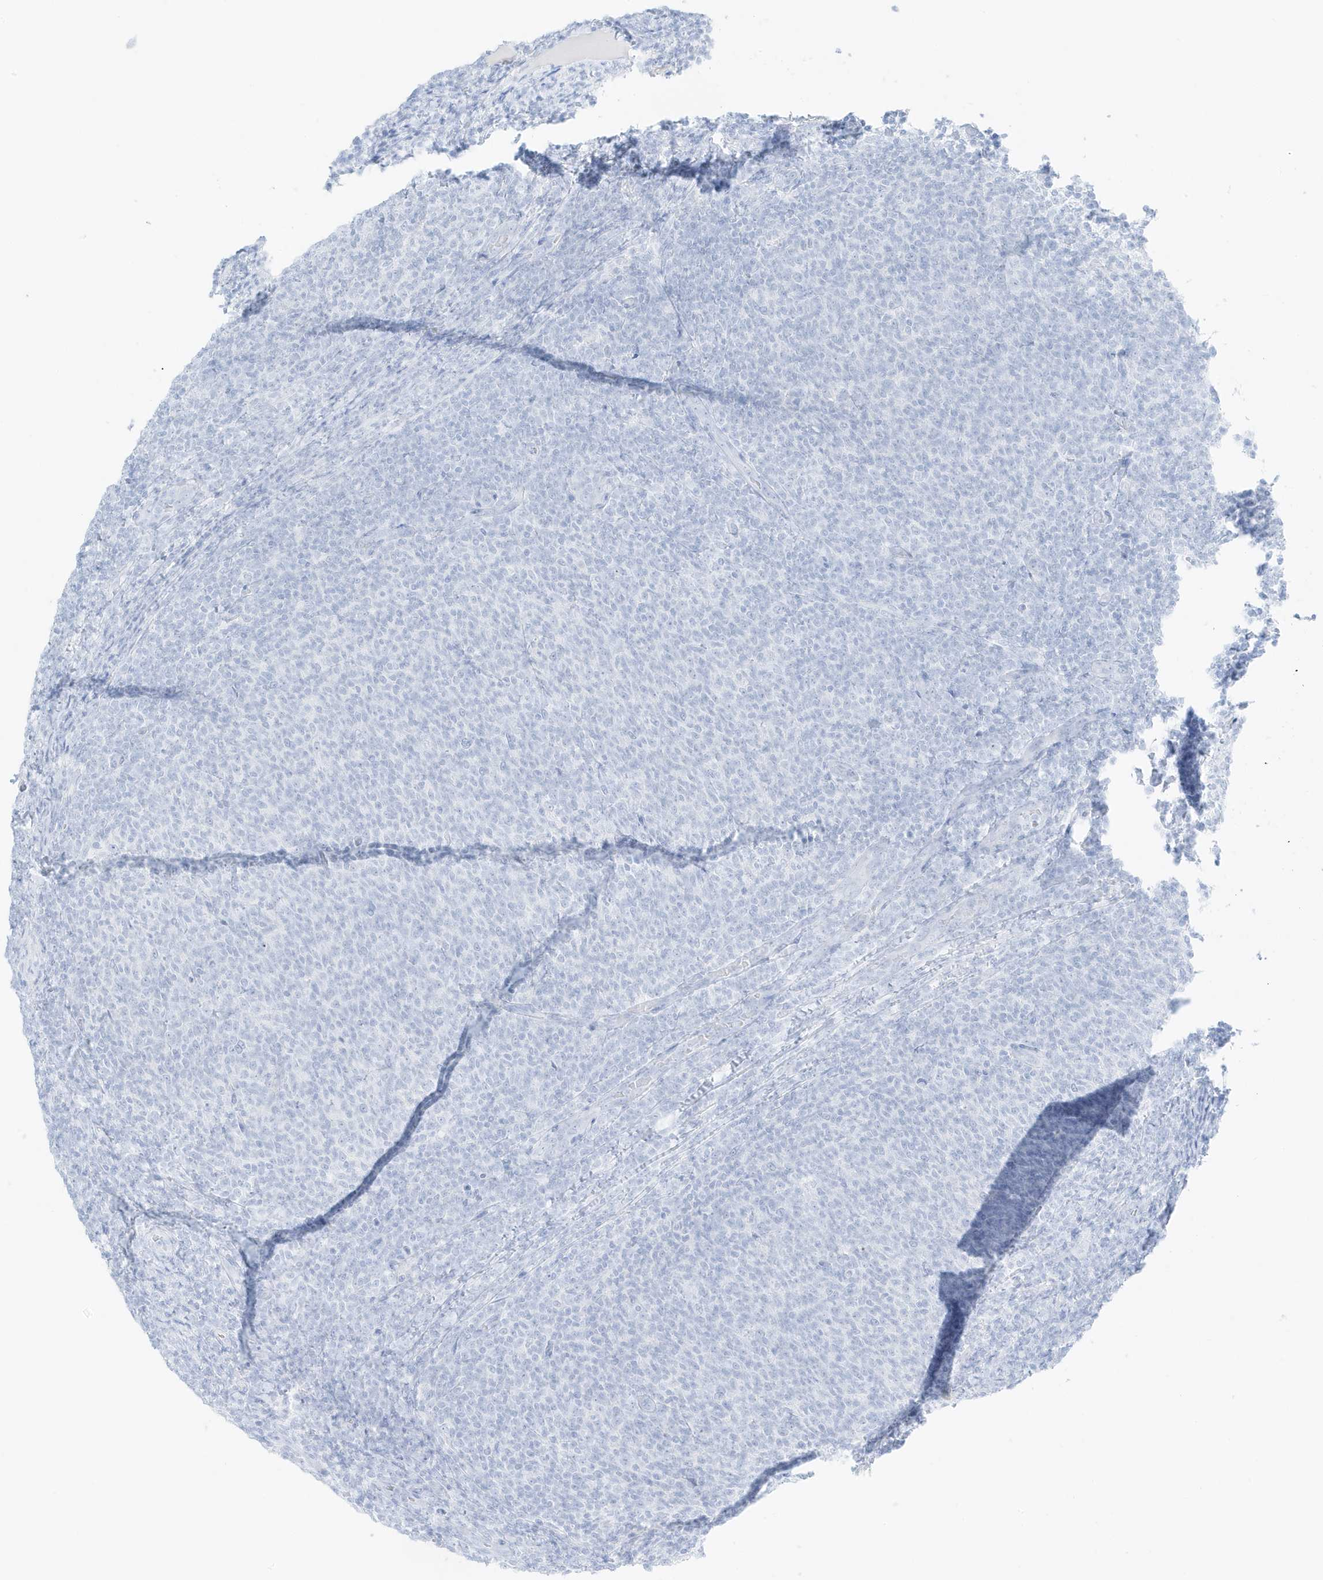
{"staining": {"intensity": "negative", "quantity": "none", "location": "none"}, "tissue": "lymphoma", "cell_type": "Tumor cells", "image_type": "cancer", "snomed": [{"axis": "morphology", "description": "Malignant lymphoma, non-Hodgkin's type, Low grade"}, {"axis": "topography", "description": "Lymph node"}], "caption": "Immunohistochemistry micrograph of human malignant lymphoma, non-Hodgkin's type (low-grade) stained for a protein (brown), which shows no positivity in tumor cells.", "gene": "SLC22A13", "patient": {"sex": "male", "age": 66}}